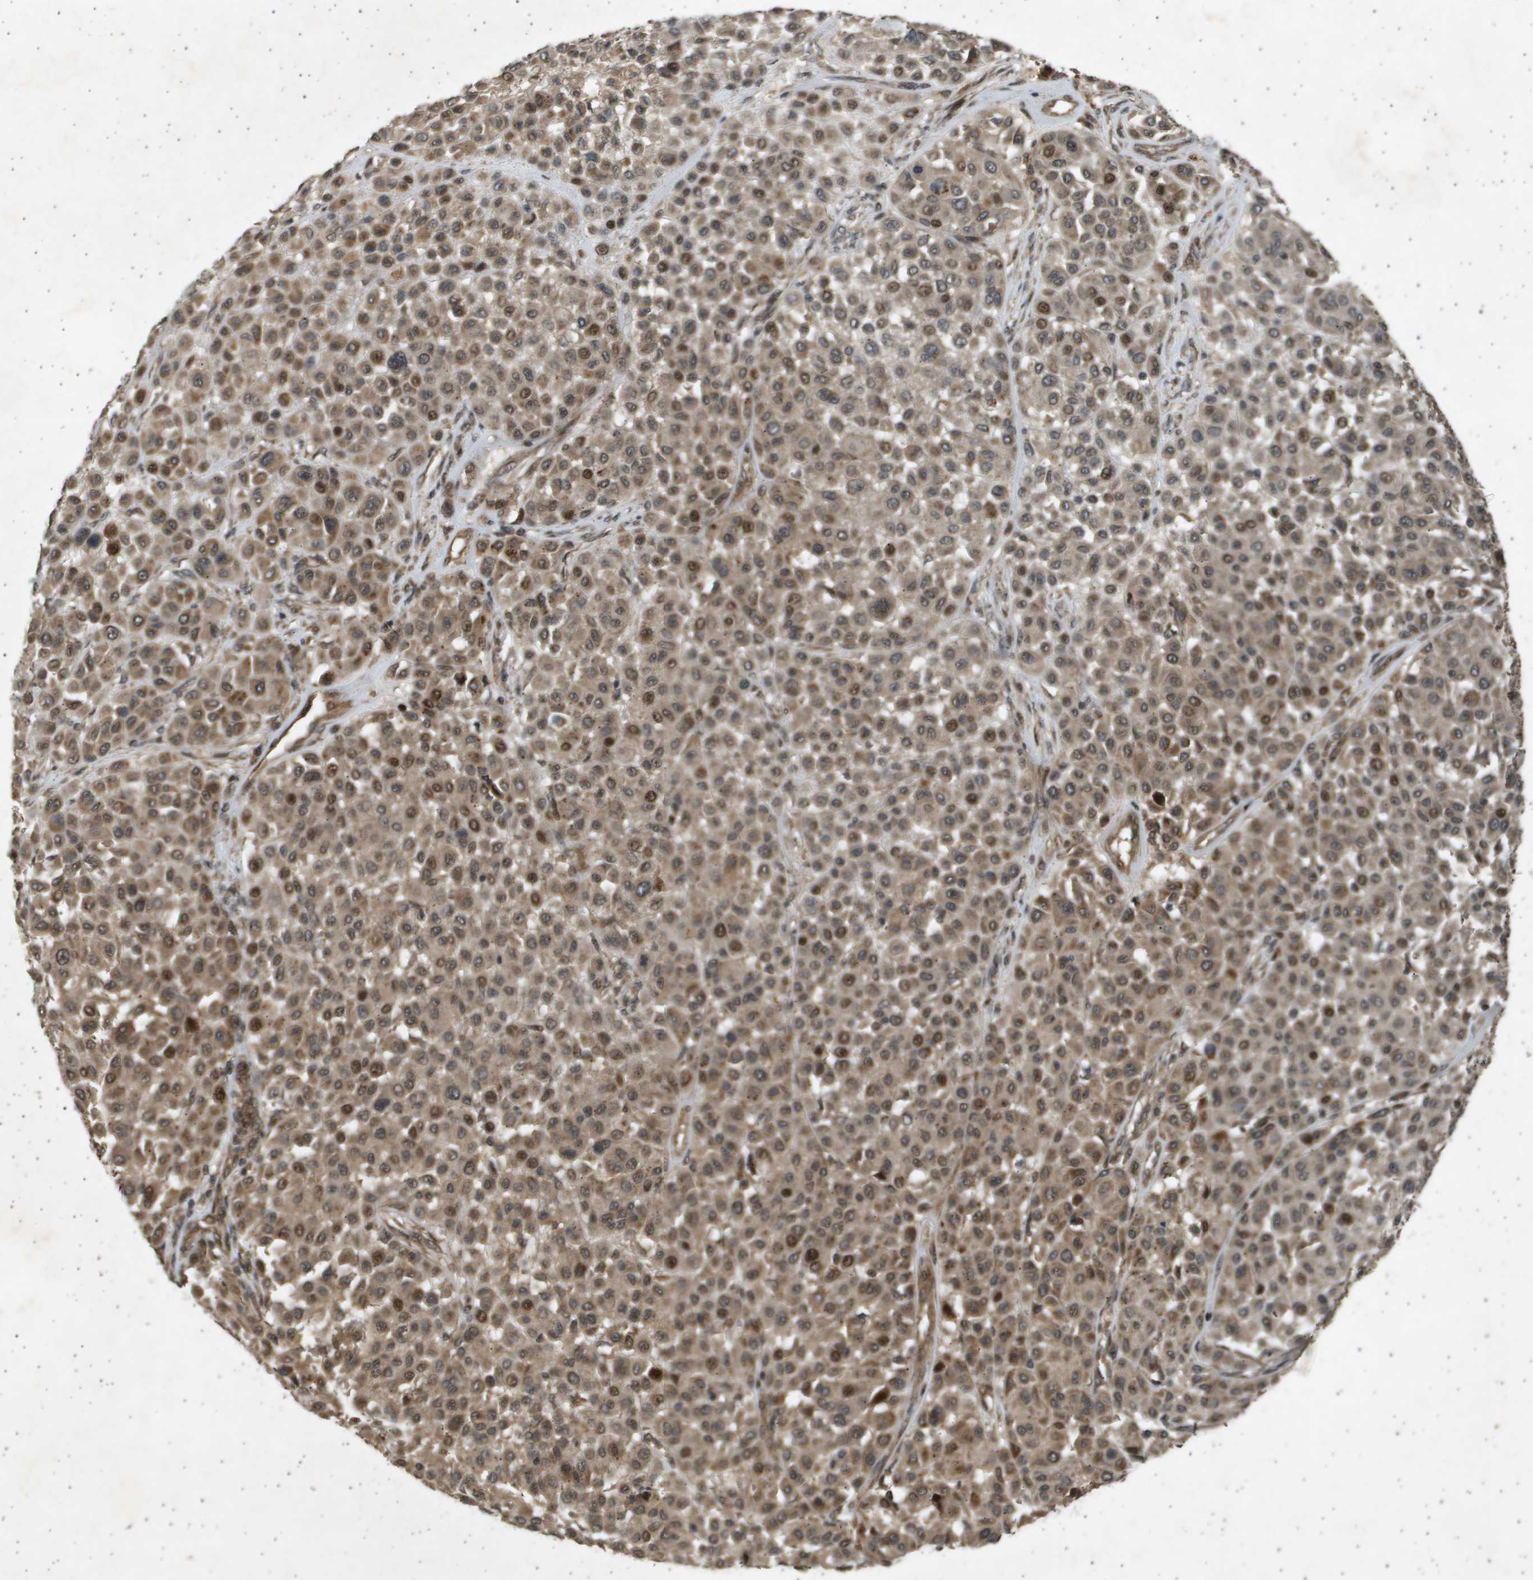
{"staining": {"intensity": "moderate", "quantity": ">75%", "location": "cytoplasmic/membranous,nuclear"}, "tissue": "melanoma", "cell_type": "Tumor cells", "image_type": "cancer", "snomed": [{"axis": "morphology", "description": "Malignant melanoma, Metastatic site"}, {"axis": "topography", "description": "Soft tissue"}], "caption": "An immunohistochemistry image of tumor tissue is shown. Protein staining in brown shows moderate cytoplasmic/membranous and nuclear positivity in melanoma within tumor cells. (DAB (3,3'-diaminobenzidine) = brown stain, brightfield microscopy at high magnification).", "gene": "TNRC6A", "patient": {"sex": "male", "age": 41}}